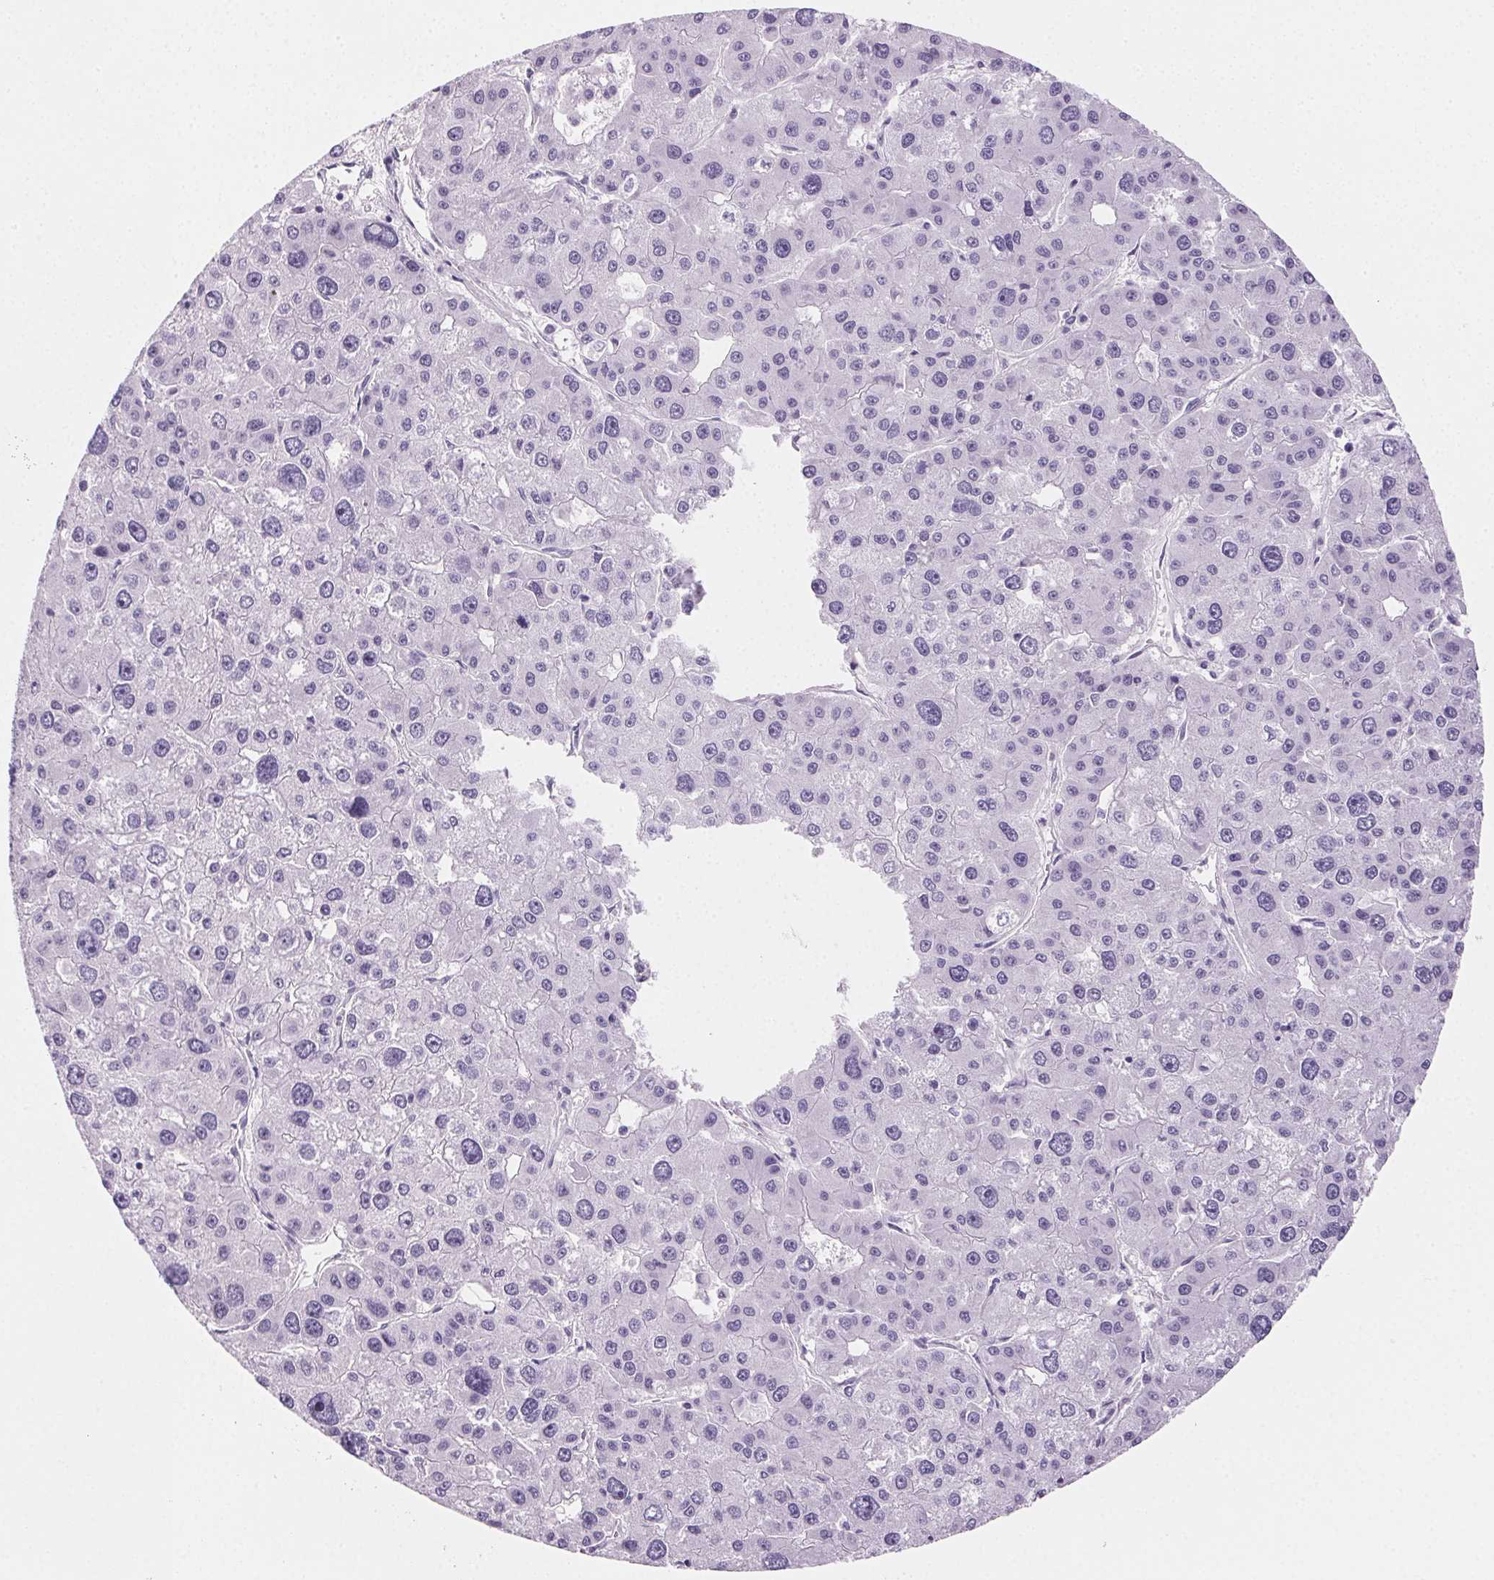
{"staining": {"intensity": "negative", "quantity": "none", "location": "none"}, "tissue": "liver cancer", "cell_type": "Tumor cells", "image_type": "cancer", "snomed": [{"axis": "morphology", "description": "Carcinoma, Hepatocellular, NOS"}, {"axis": "topography", "description": "Liver"}], "caption": "Immunohistochemistry (IHC) of human liver hepatocellular carcinoma demonstrates no staining in tumor cells. (Brightfield microscopy of DAB (3,3'-diaminobenzidine) IHC at high magnification).", "gene": "PRSS3", "patient": {"sex": "male", "age": 73}}